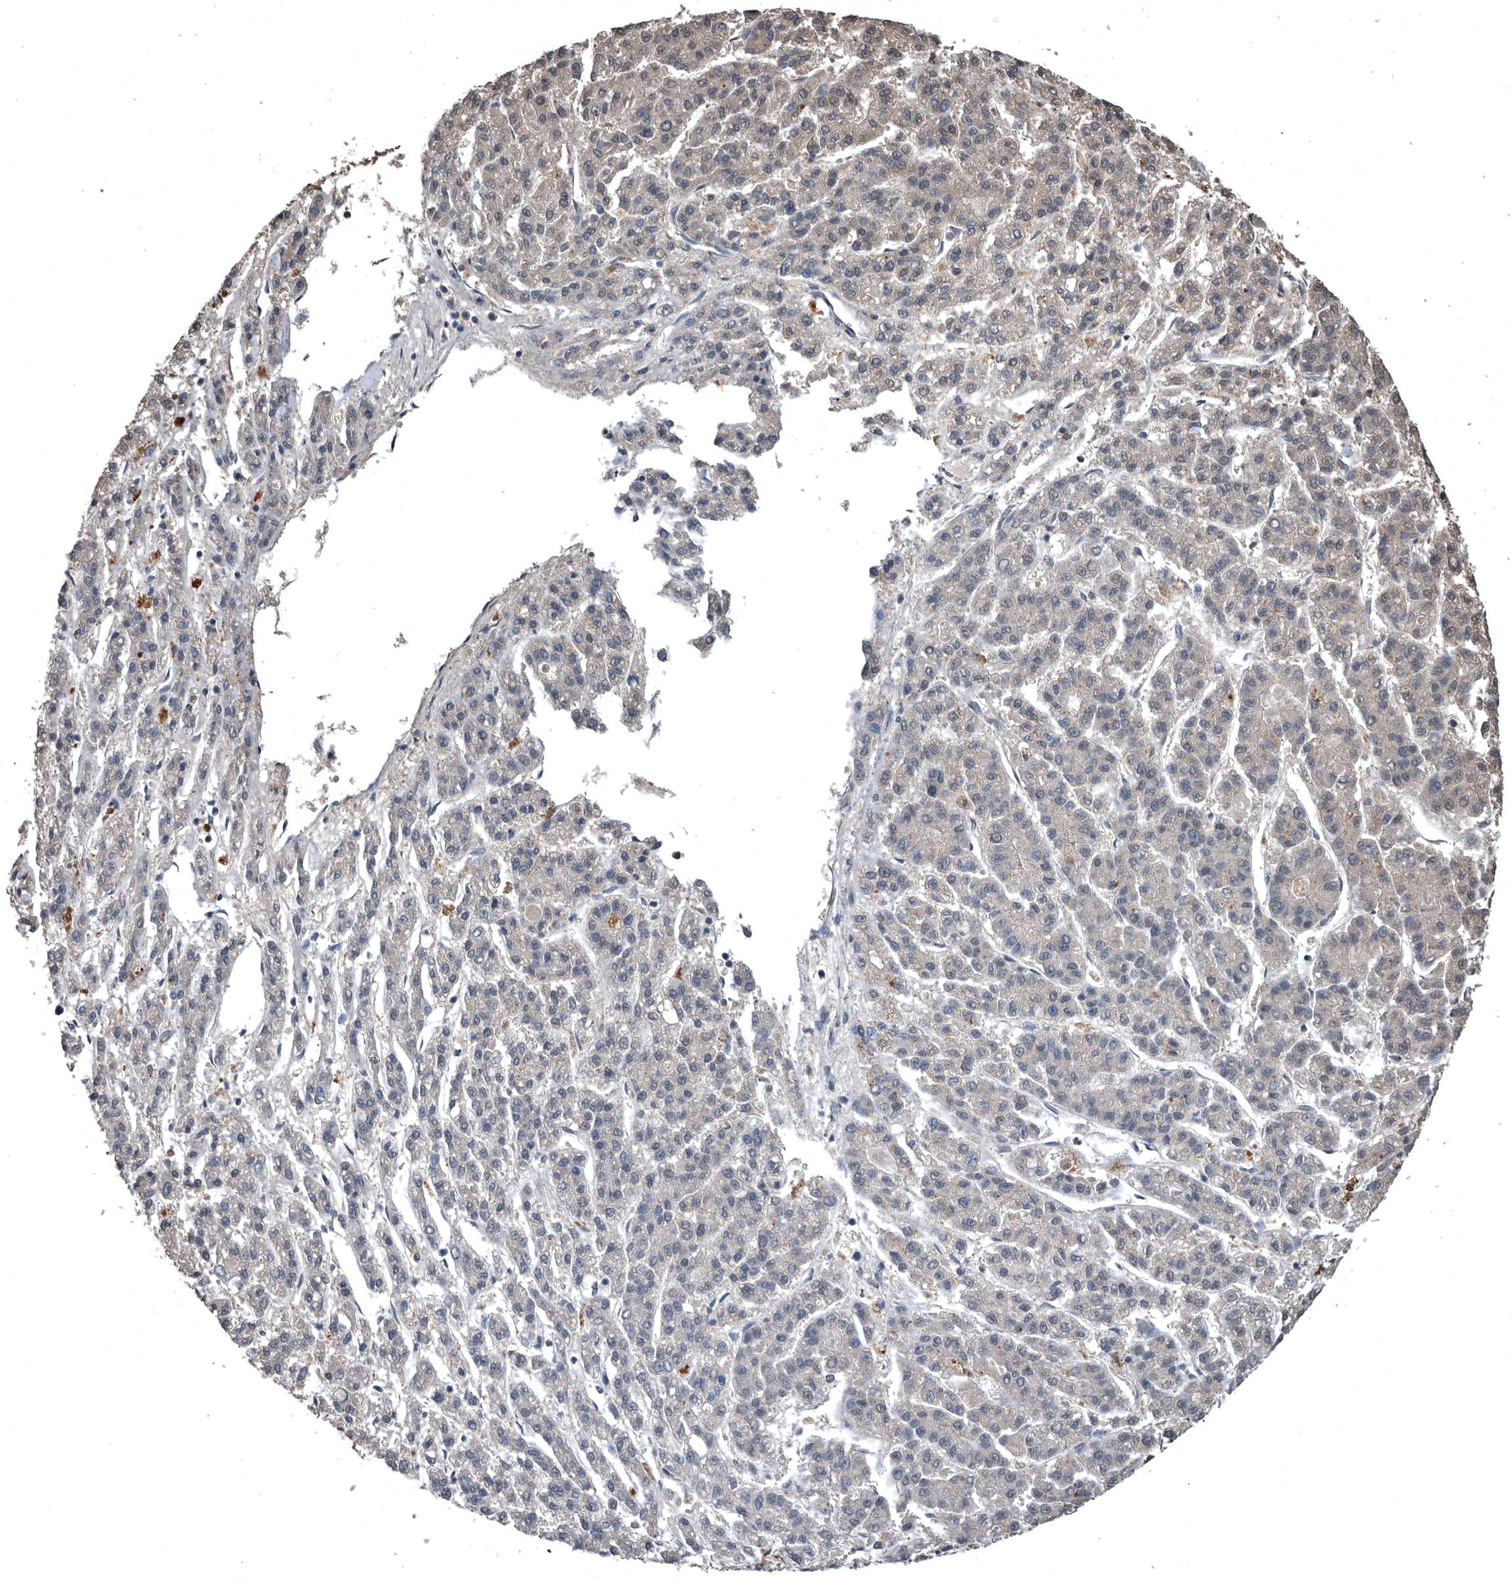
{"staining": {"intensity": "weak", "quantity": "<25%", "location": "cytoplasmic/membranous"}, "tissue": "liver cancer", "cell_type": "Tumor cells", "image_type": "cancer", "snomed": [{"axis": "morphology", "description": "Carcinoma, Hepatocellular, NOS"}, {"axis": "topography", "description": "Liver"}], "caption": "Immunohistochemistry histopathology image of neoplastic tissue: human liver cancer (hepatocellular carcinoma) stained with DAB (3,3'-diaminobenzidine) reveals no significant protein staining in tumor cells. The staining was performed using DAB to visualize the protein expression in brown, while the nuclei were stained in blue with hematoxylin (Magnification: 20x).", "gene": "NRBP1", "patient": {"sex": "male", "age": 70}}